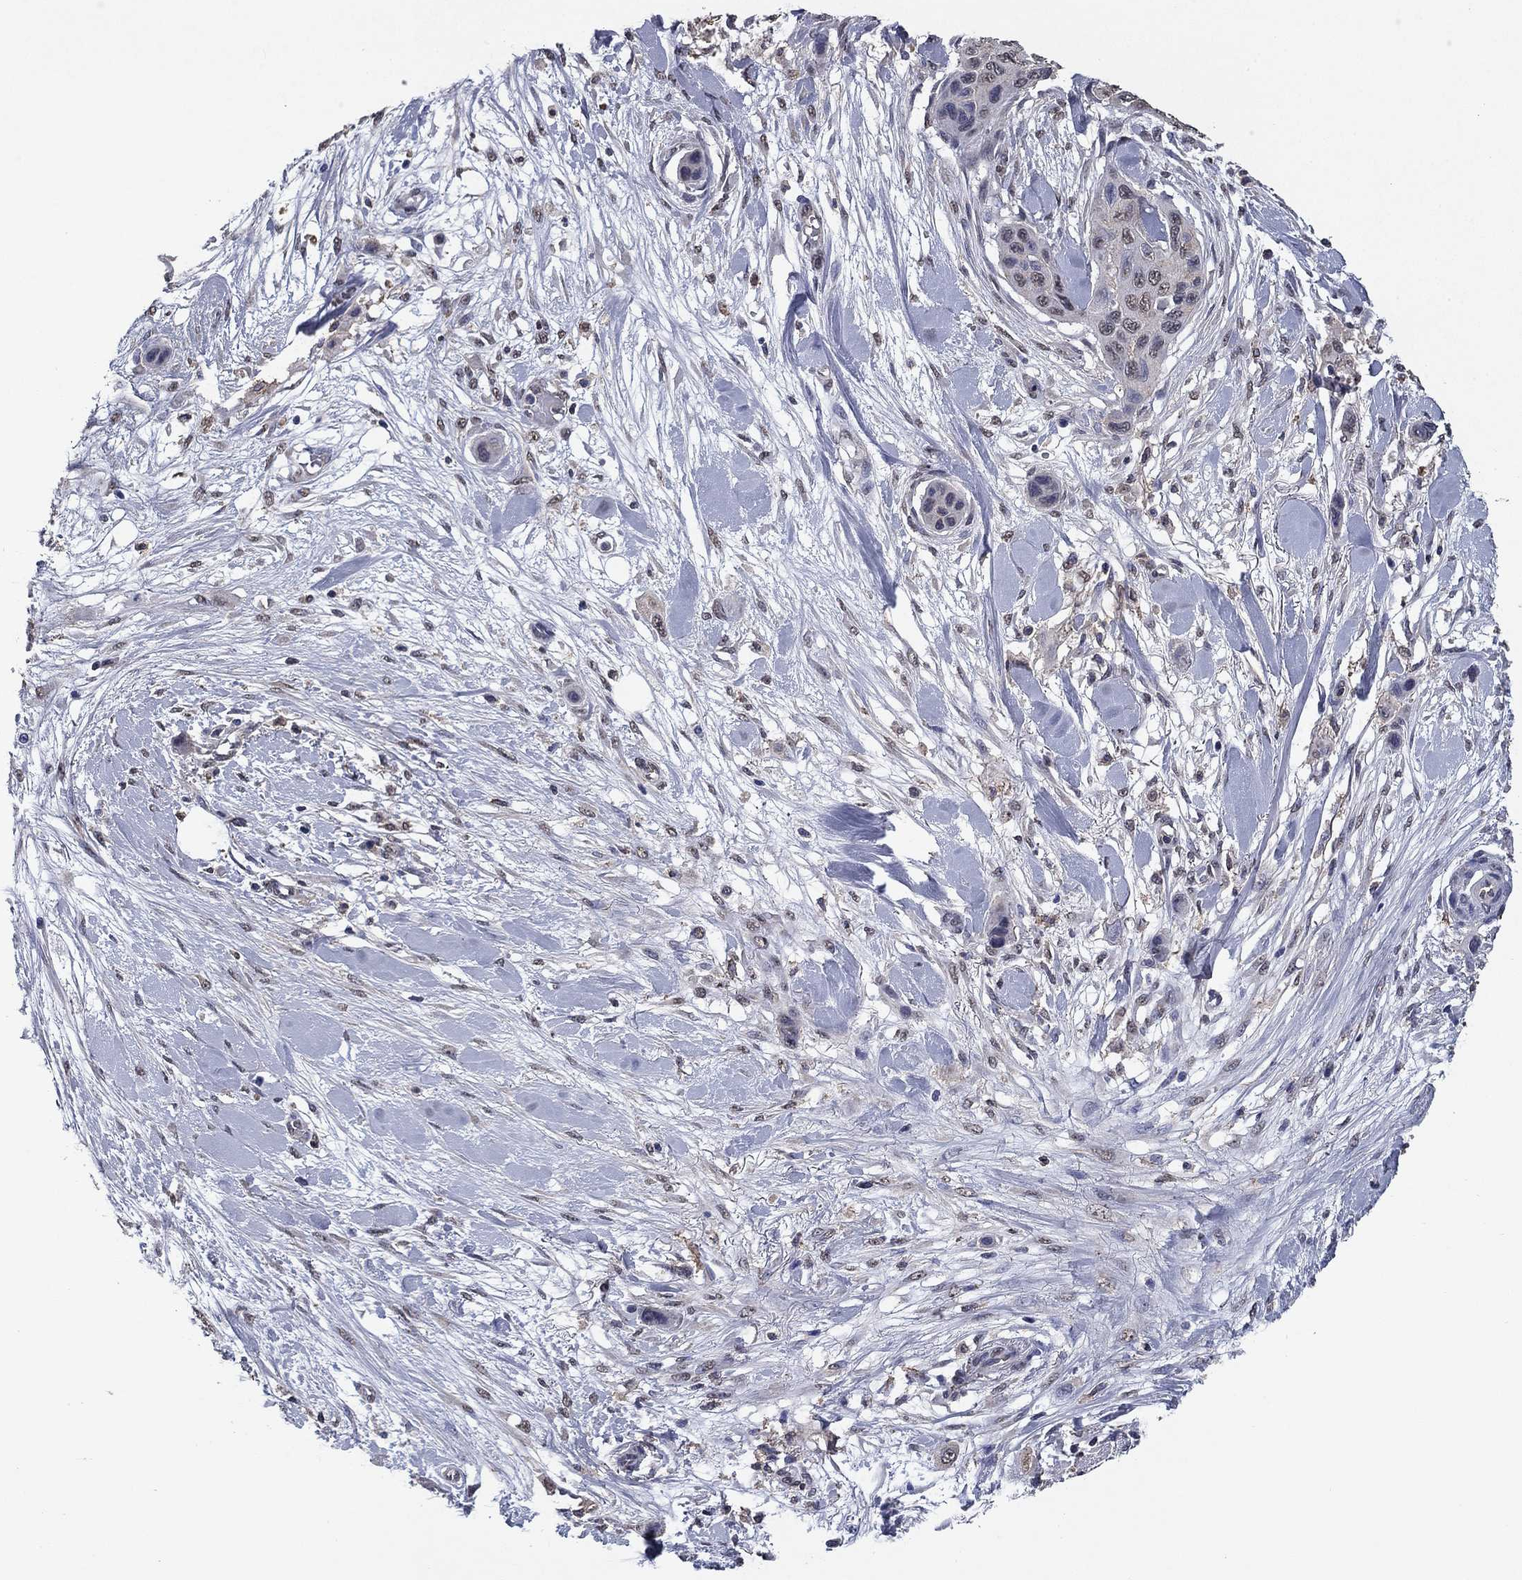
{"staining": {"intensity": "negative", "quantity": "none", "location": "none"}, "tissue": "skin cancer", "cell_type": "Tumor cells", "image_type": "cancer", "snomed": [{"axis": "morphology", "description": "Squamous cell carcinoma, NOS"}, {"axis": "topography", "description": "Skin"}], "caption": "Tumor cells are negative for brown protein staining in squamous cell carcinoma (skin).", "gene": "MFAP3L", "patient": {"sex": "male", "age": 79}}